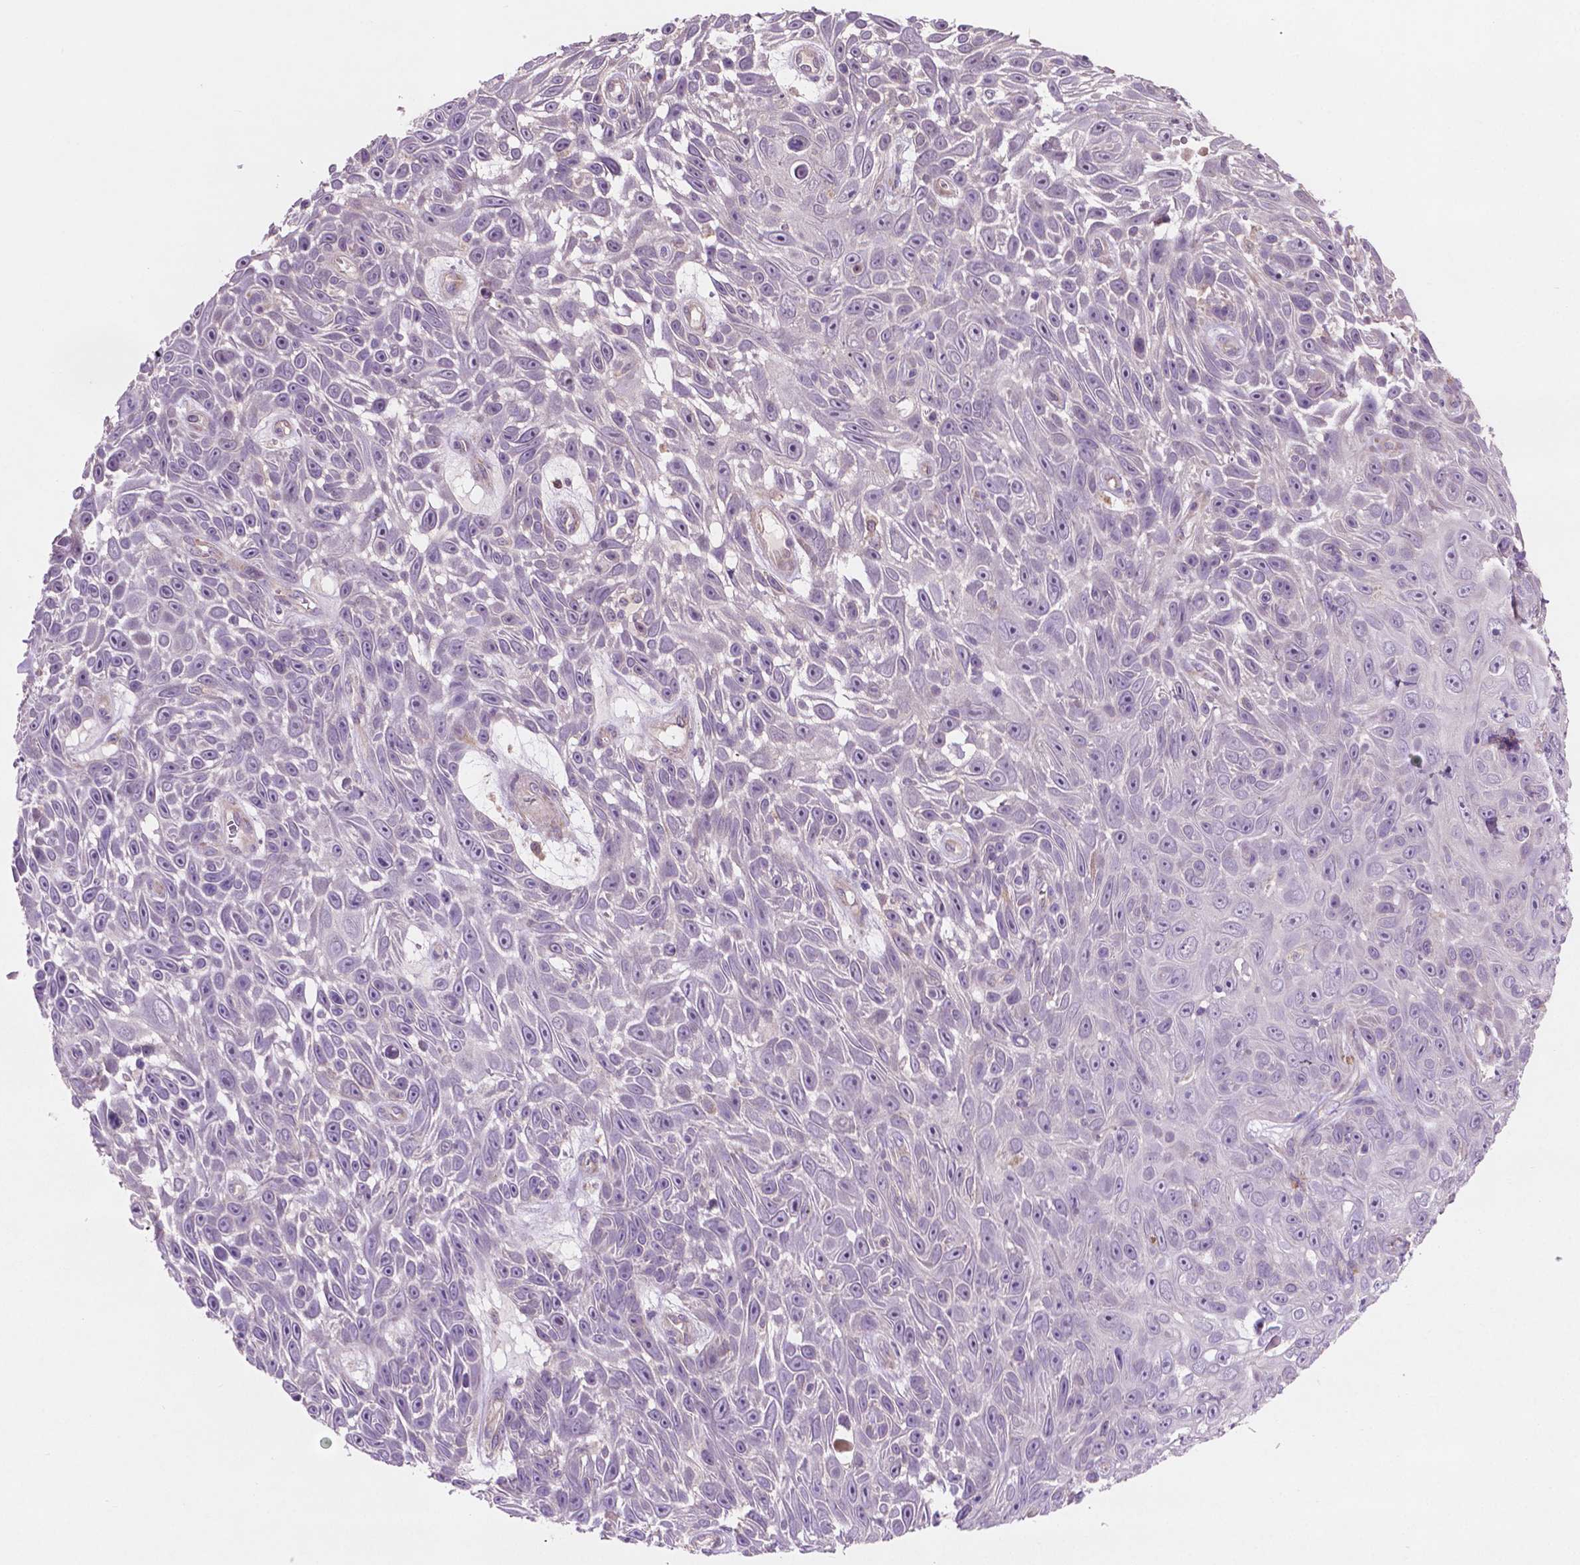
{"staining": {"intensity": "negative", "quantity": "none", "location": "none"}, "tissue": "skin cancer", "cell_type": "Tumor cells", "image_type": "cancer", "snomed": [{"axis": "morphology", "description": "Squamous cell carcinoma, NOS"}, {"axis": "topography", "description": "Skin"}], "caption": "Protein analysis of squamous cell carcinoma (skin) exhibits no significant positivity in tumor cells. Nuclei are stained in blue.", "gene": "LRP1B", "patient": {"sex": "male", "age": 82}}